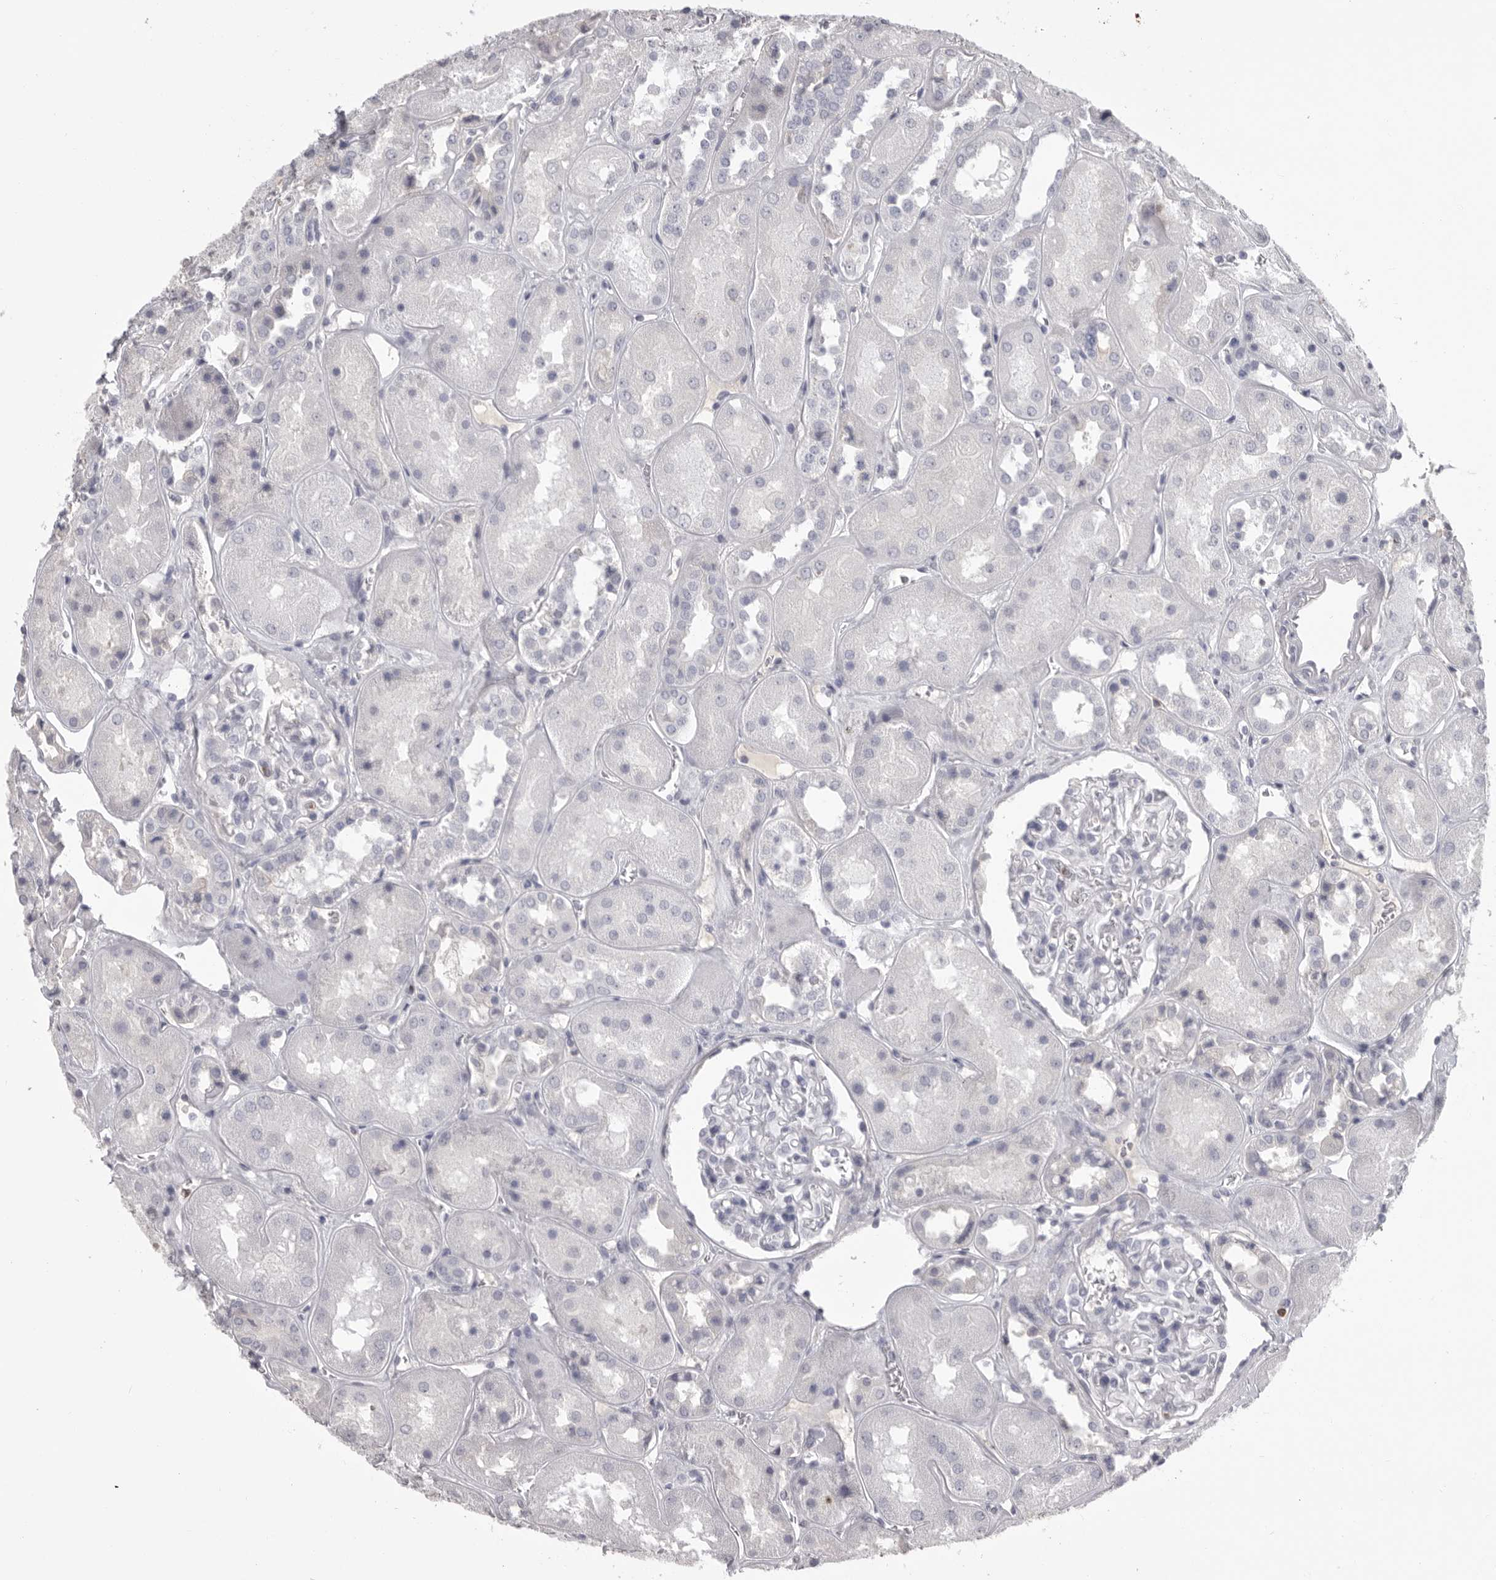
{"staining": {"intensity": "negative", "quantity": "none", "location": "none"}, "tissue": "kidney", "cell_type": "Cells in glomeruli", "image_type": "normal", "snomed": [{"axis": "morphology", "description": "Normal tissue, NOS"}, {"axis": "topography", "description": "Kidney"}], "caption": "DAB immunohistochemical staining of unremarkable kidney reveals no significant staining in cells in glomeruli. Nuclei are stained in blue.", "gene": "GNLY", "patient": {"sex": "male", "age": 70}}